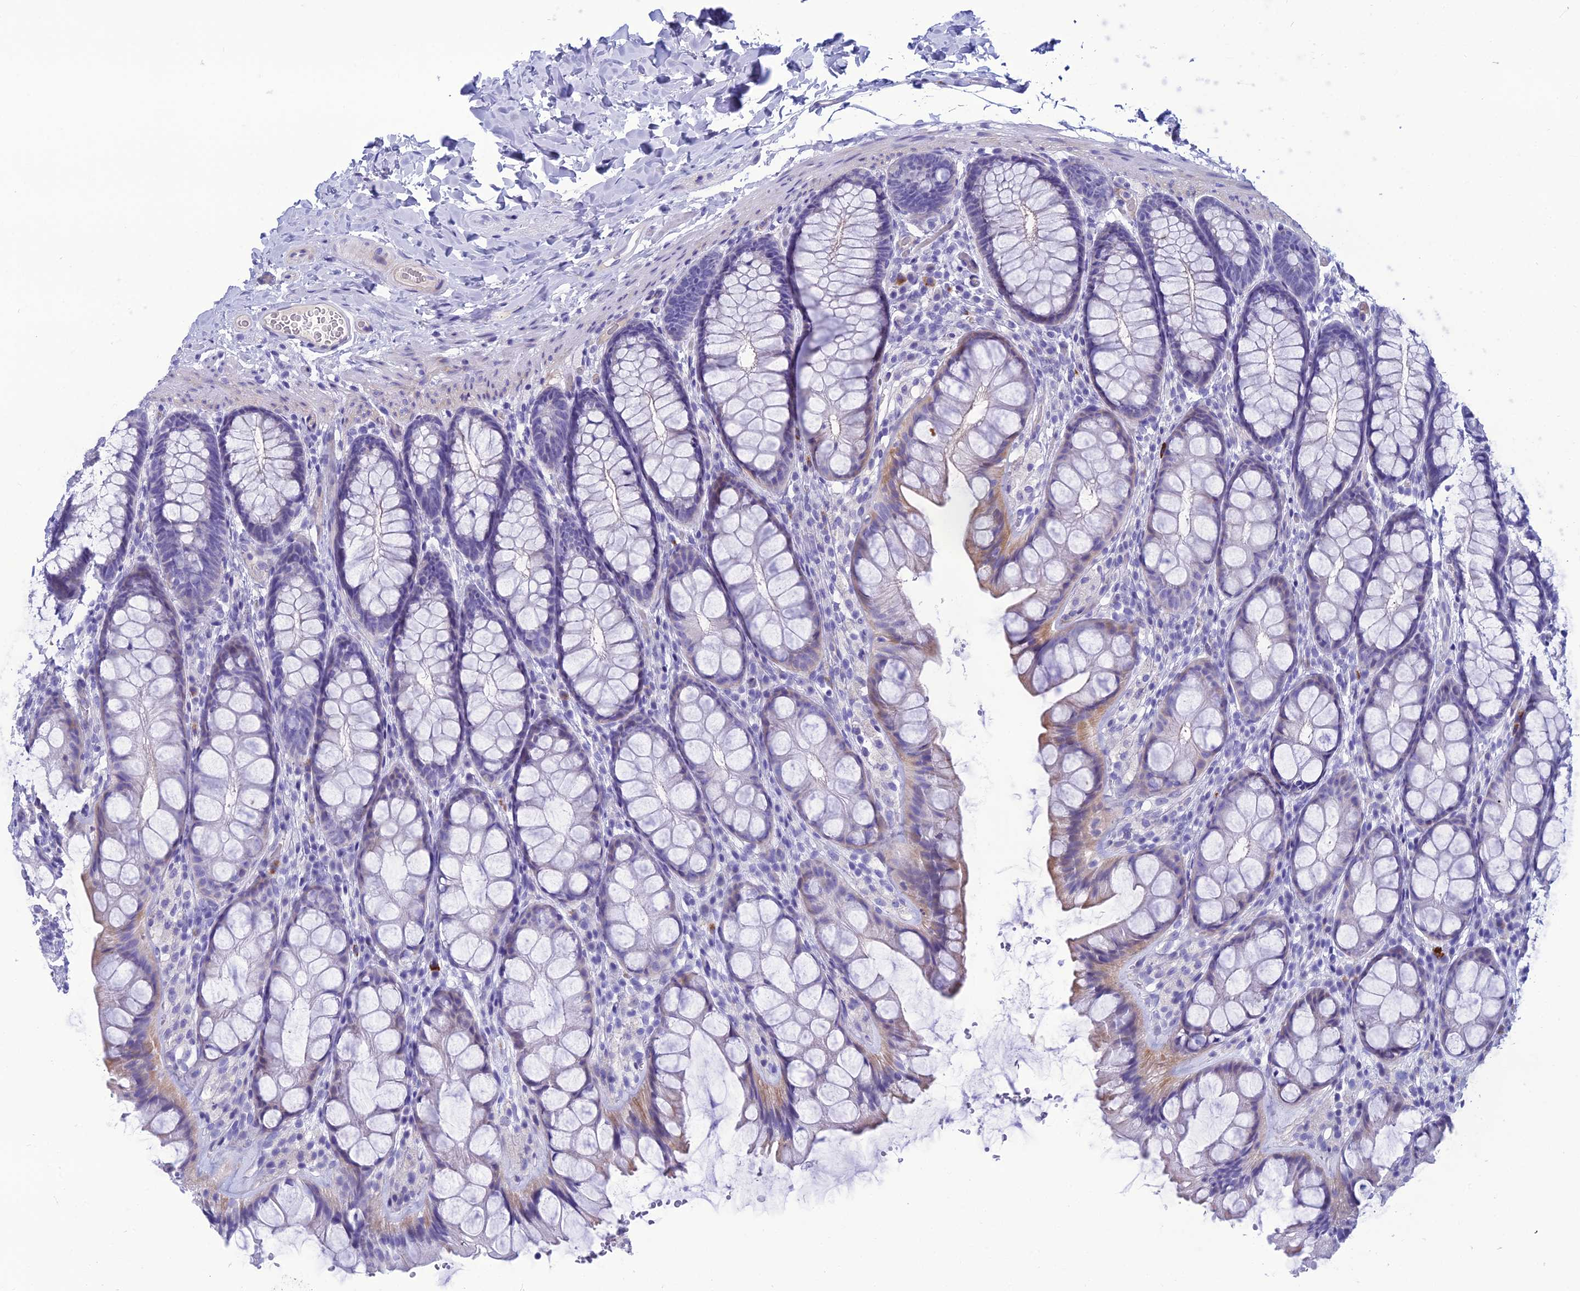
{"staining": {"intensity": "negative", "quantity": "none", "location": "none"}, "tissue": "colon", "cell_type": "Endothelial cells", "image_type": "normal", "snomed": [{"axis": "morphology", "description": "Normal tissue, NOS"}, {"axis": "topography", "description": "Colon"}], "caption": "This is an IHC micrograph of normal human colon. There is no positivity in endothelial cells.", "gene": "OR56B1", "patient": {"sex": "male", "age": 47}}